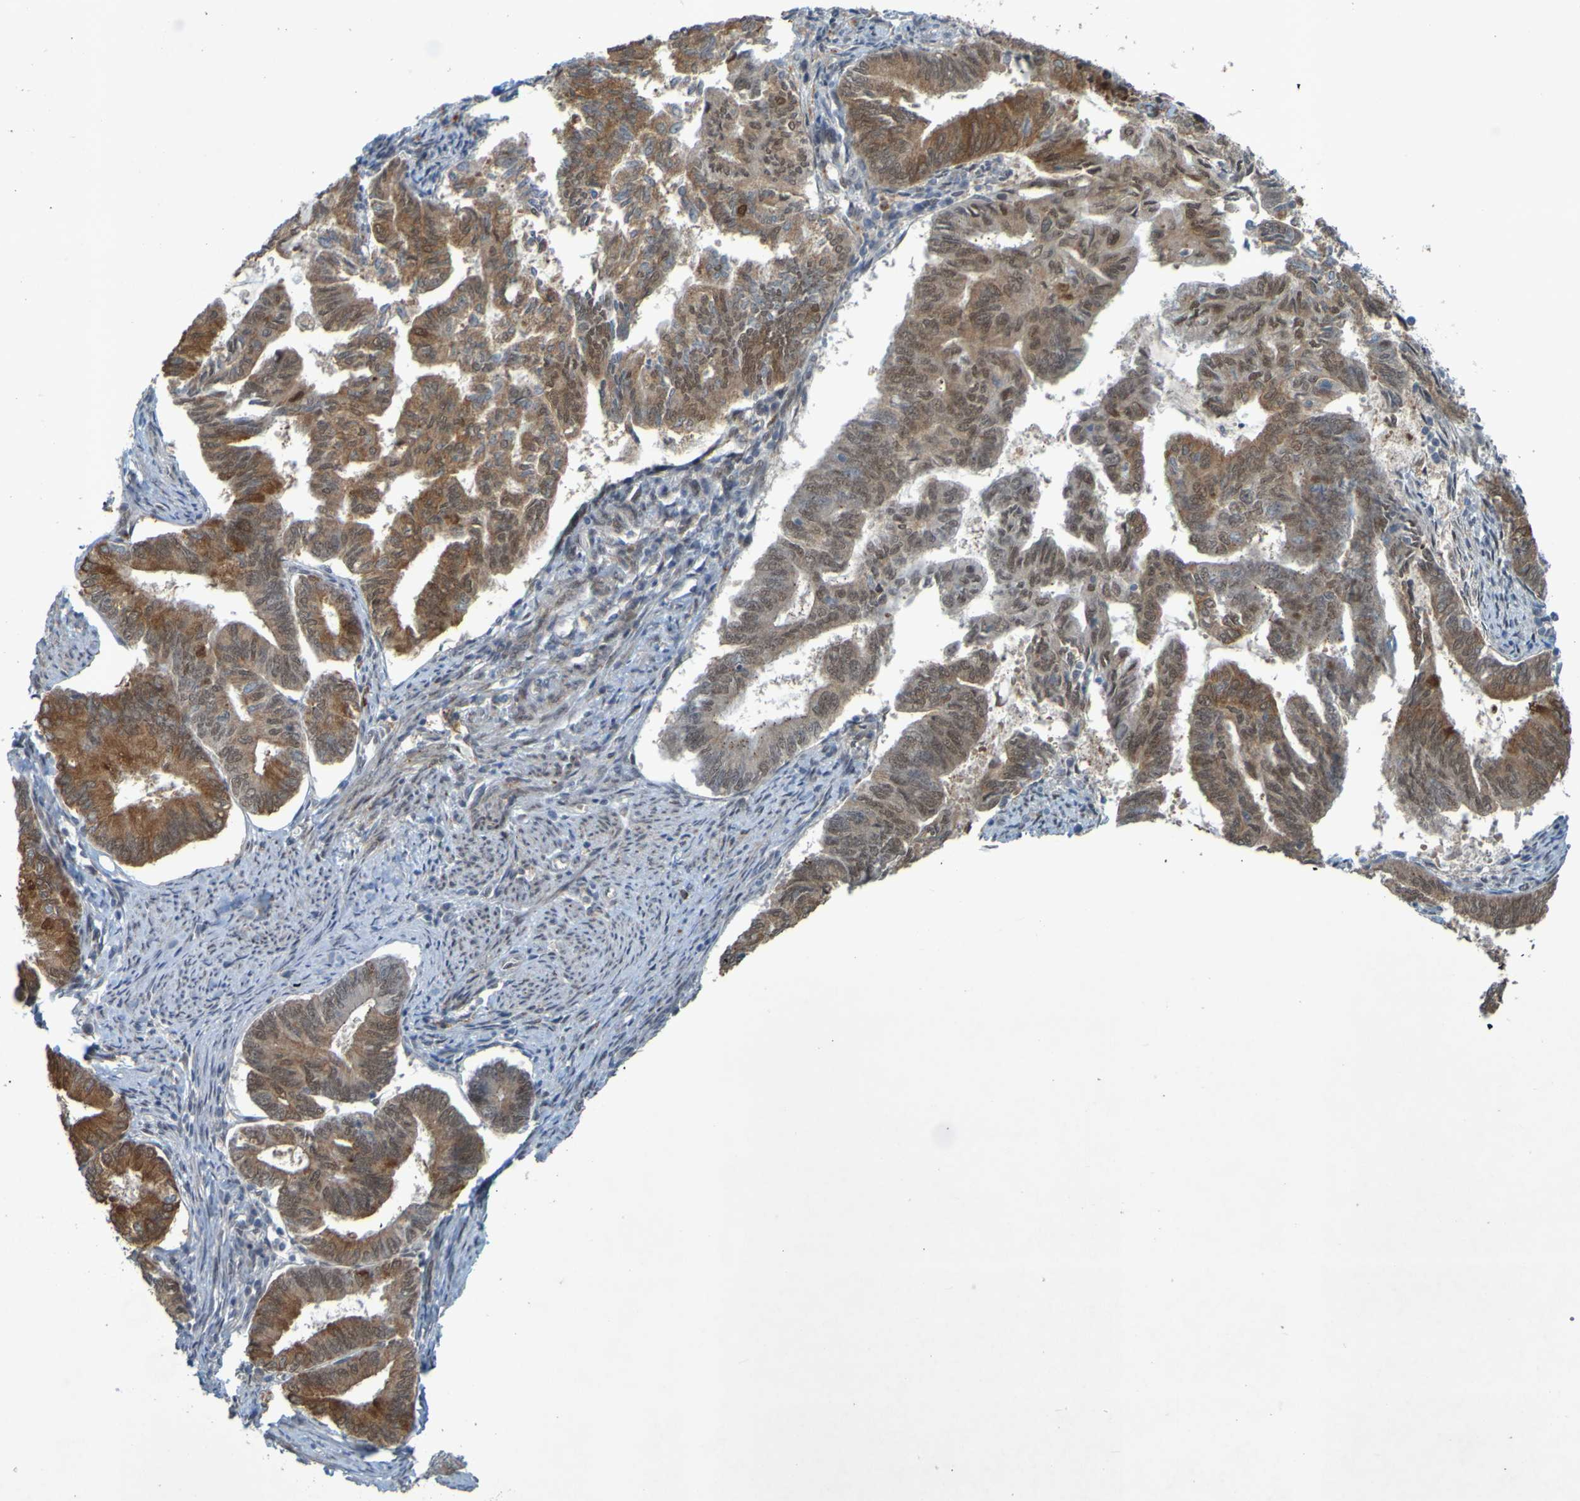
{"staining": {"intensity": "moderate", "quantity": "25%-75%", "location": "cytoplasmic/membranous,nuclear"}, "tissue": "endometrial cancer", "cell_type": "Tumor cells", "image_type": "cancer", "snomed": [{"axis": "morphology", "description": "Adenocarcinoma, NOS"}, {"axis": "topography", "description": "Endometrium"}], "caption": "Endometrial cancer was stained to show a protein in brown. There is medium levels of moderate cytoplasmic/membranous and nuclear staining in approximately 25%-75% of tumor cells.", "gene": "MCPH1", "patient": {"sex": "female", "age": 86}}